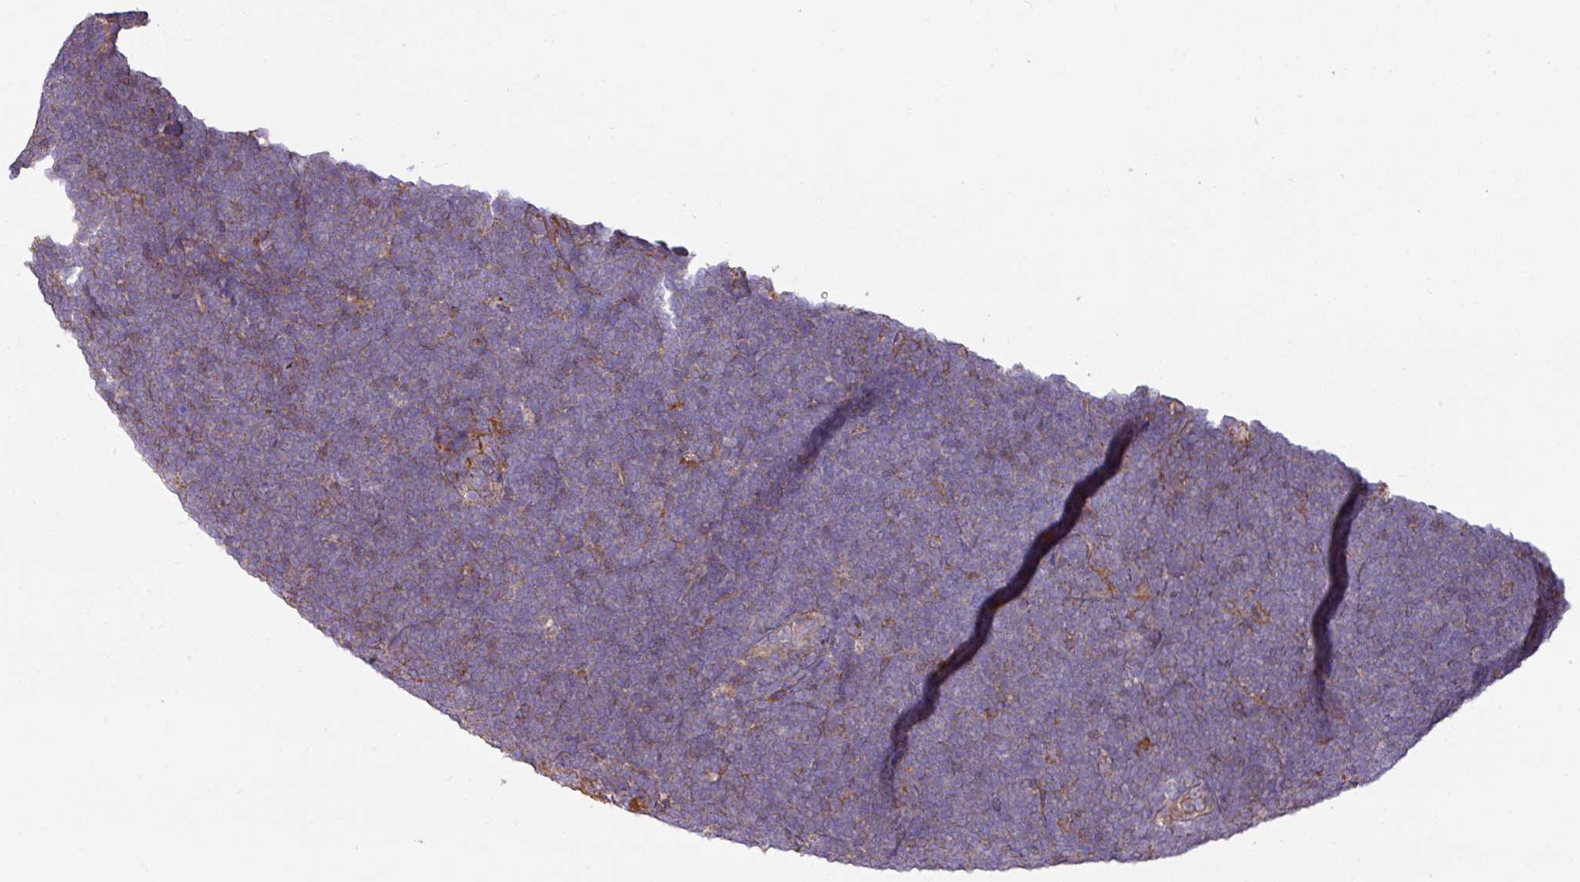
{"staining": {"intensity": "weak", "quantity": "<25%", "location": "cytoplasmic/membranous"}, "tissue": "lymphoma", "cell_type": "Tumor cells", "image_type": "cancer", "snomed": [{"axis": "morphology", "description": "Malignant lymphoma, non-Hodgkin's type, High grade"}, {"axis": "topography", "description": "Lymph node"}], "caption": "There is no significant positivity in tumor cells of high-grade malignant lymphoma, non-Hodgkin's type. Nuclei are stained in blue.", "gene": "LRRC41", "patient": {"sex": "male", "age": 13}}